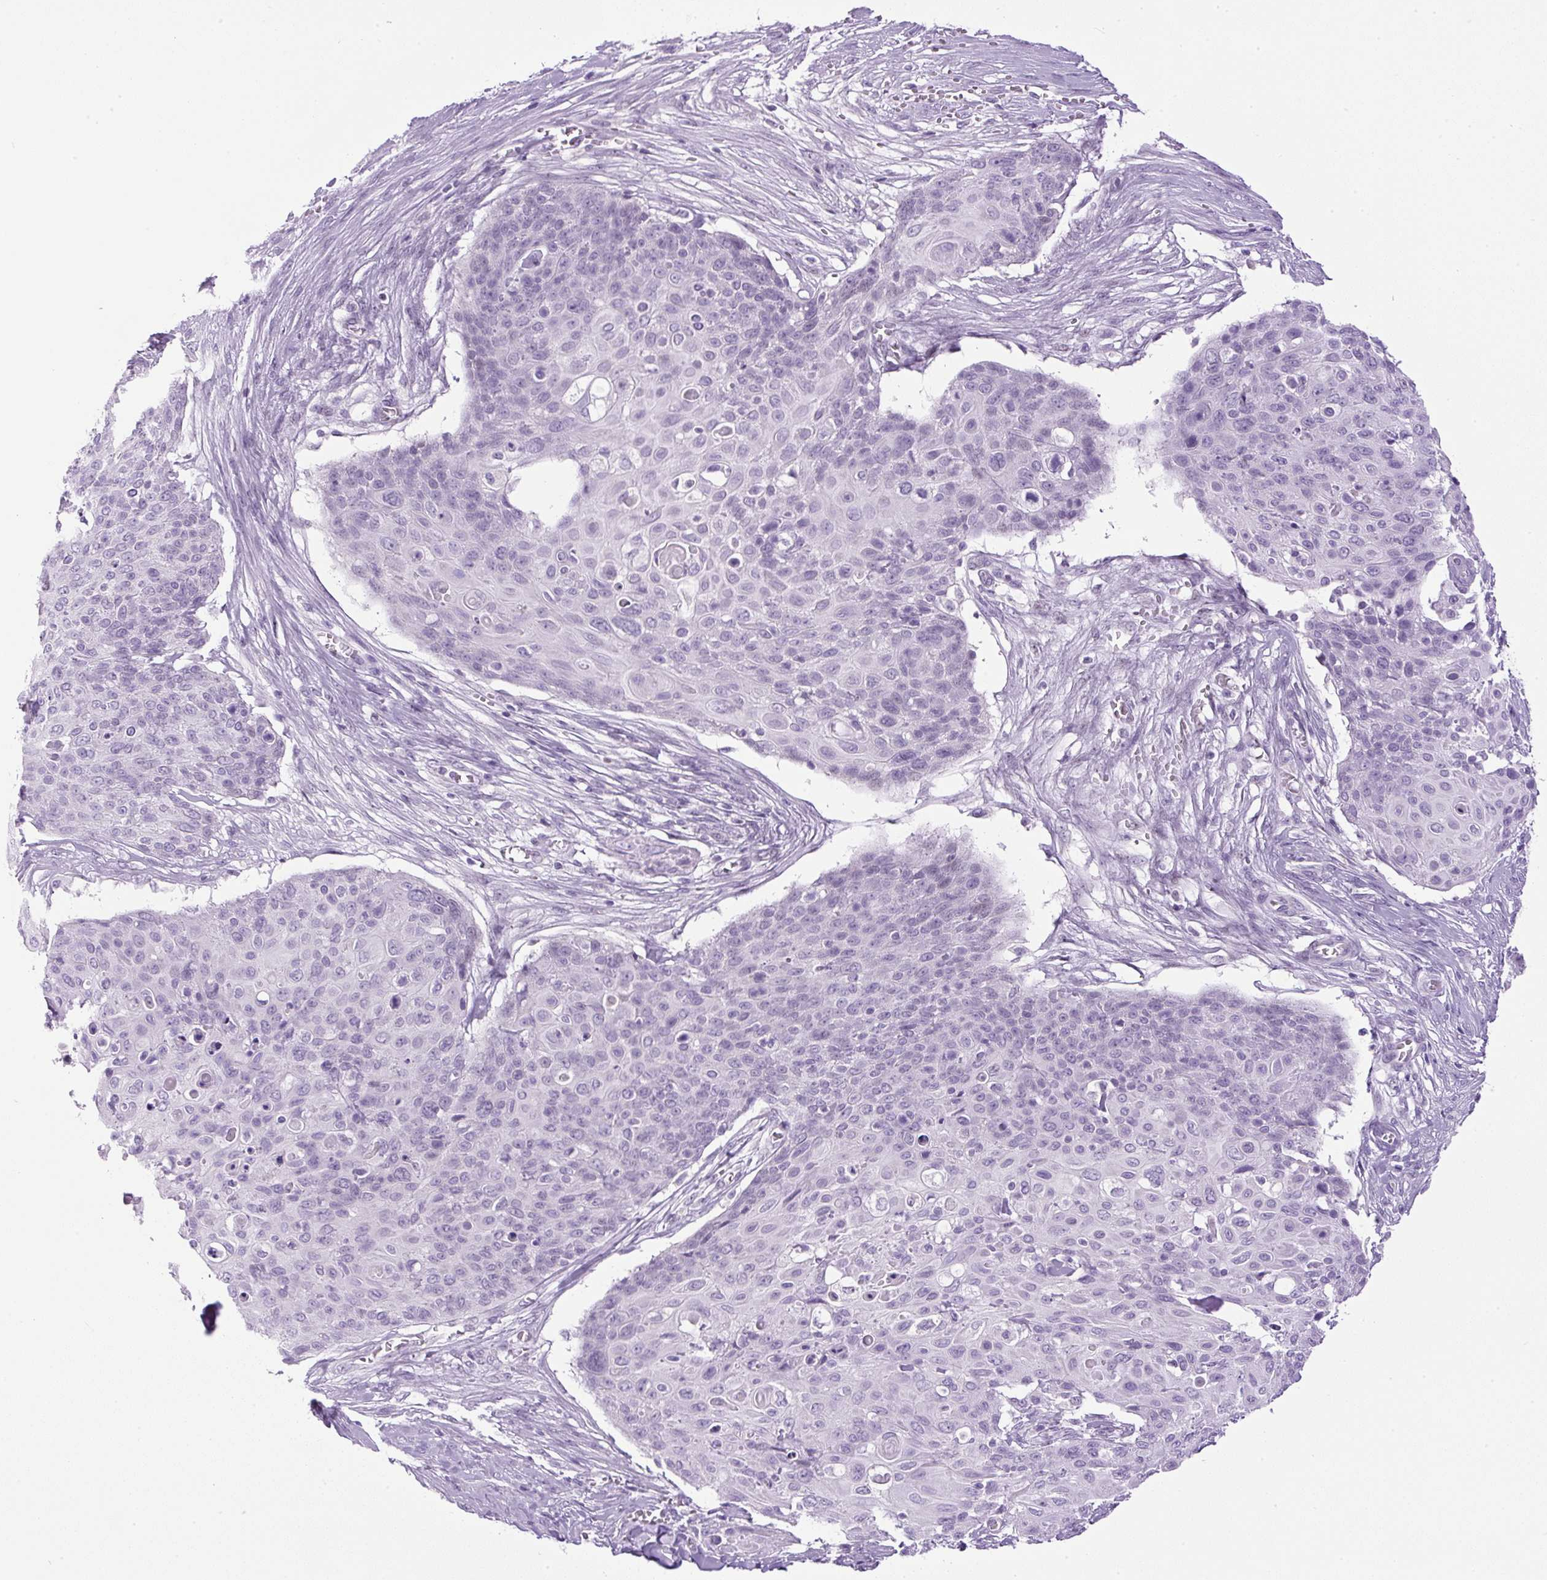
{"staining": {"intensity": "negative", "quantity": "none", "location": "none"}, "tissue": "skin cancer", "cell_type": "Tumor cells", "image_type": "cancer", "snomed": [{"axis": "morphology", "description": "Squamous cell carcinoma, NOS"}, {"axis": "topography", "description": "Skin"}, {"axis": "topography", "description": "Vulva"}], "caption": "Tumor cells show no significant expression in skin squamous cell carcinoma. The staining was performed using DAB (3,3'-diaminobenzidine) to visualize the protein expression in brown, while the nuclei were stained in blue with hematoxylin (Magnification: 20x).", "gene": "RHBDD2", "patient": {"sex": "female", "age": 85}}